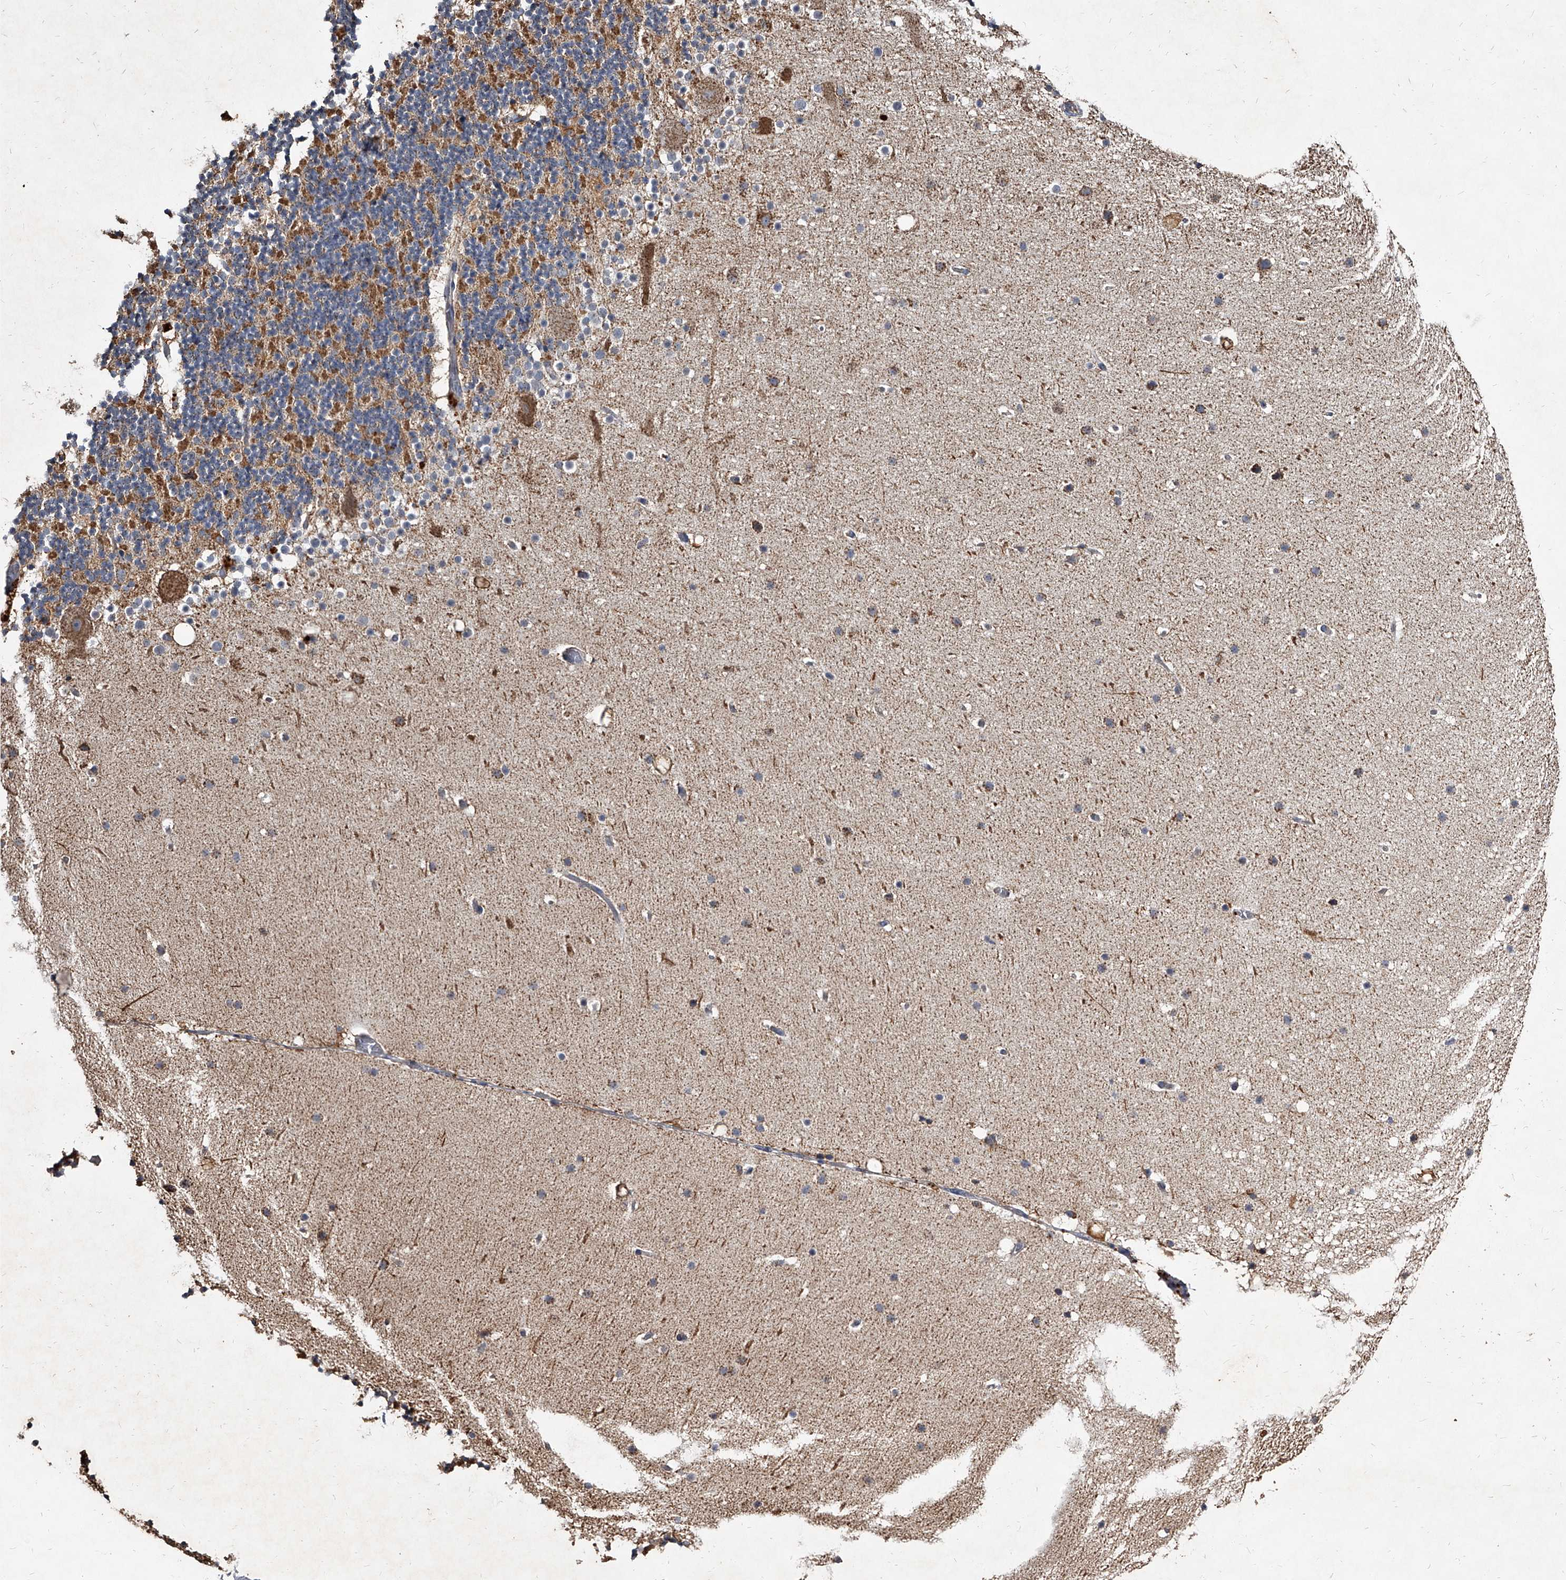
{"staining": {"intensity": "moderate", "quantity": "25%-75%", "location": "cytoplasmic/membranous"}, "tissue": "cerebellum", "cell_type": "Cells in granular layer", "image_type": "normal", "snomed": [{"axis": "morphology", "description": "Normal tissue, NOS"}, {"axis": "topography", "description": "Cerebellum"}], "caption": "A micrograph of human cerebellum stained for a protein reveals moderate cytoplasmic/membranous brown staining in cells in granular layer.", "gene": "GPR183", "patient": {"sex": "male", "age": 57}}